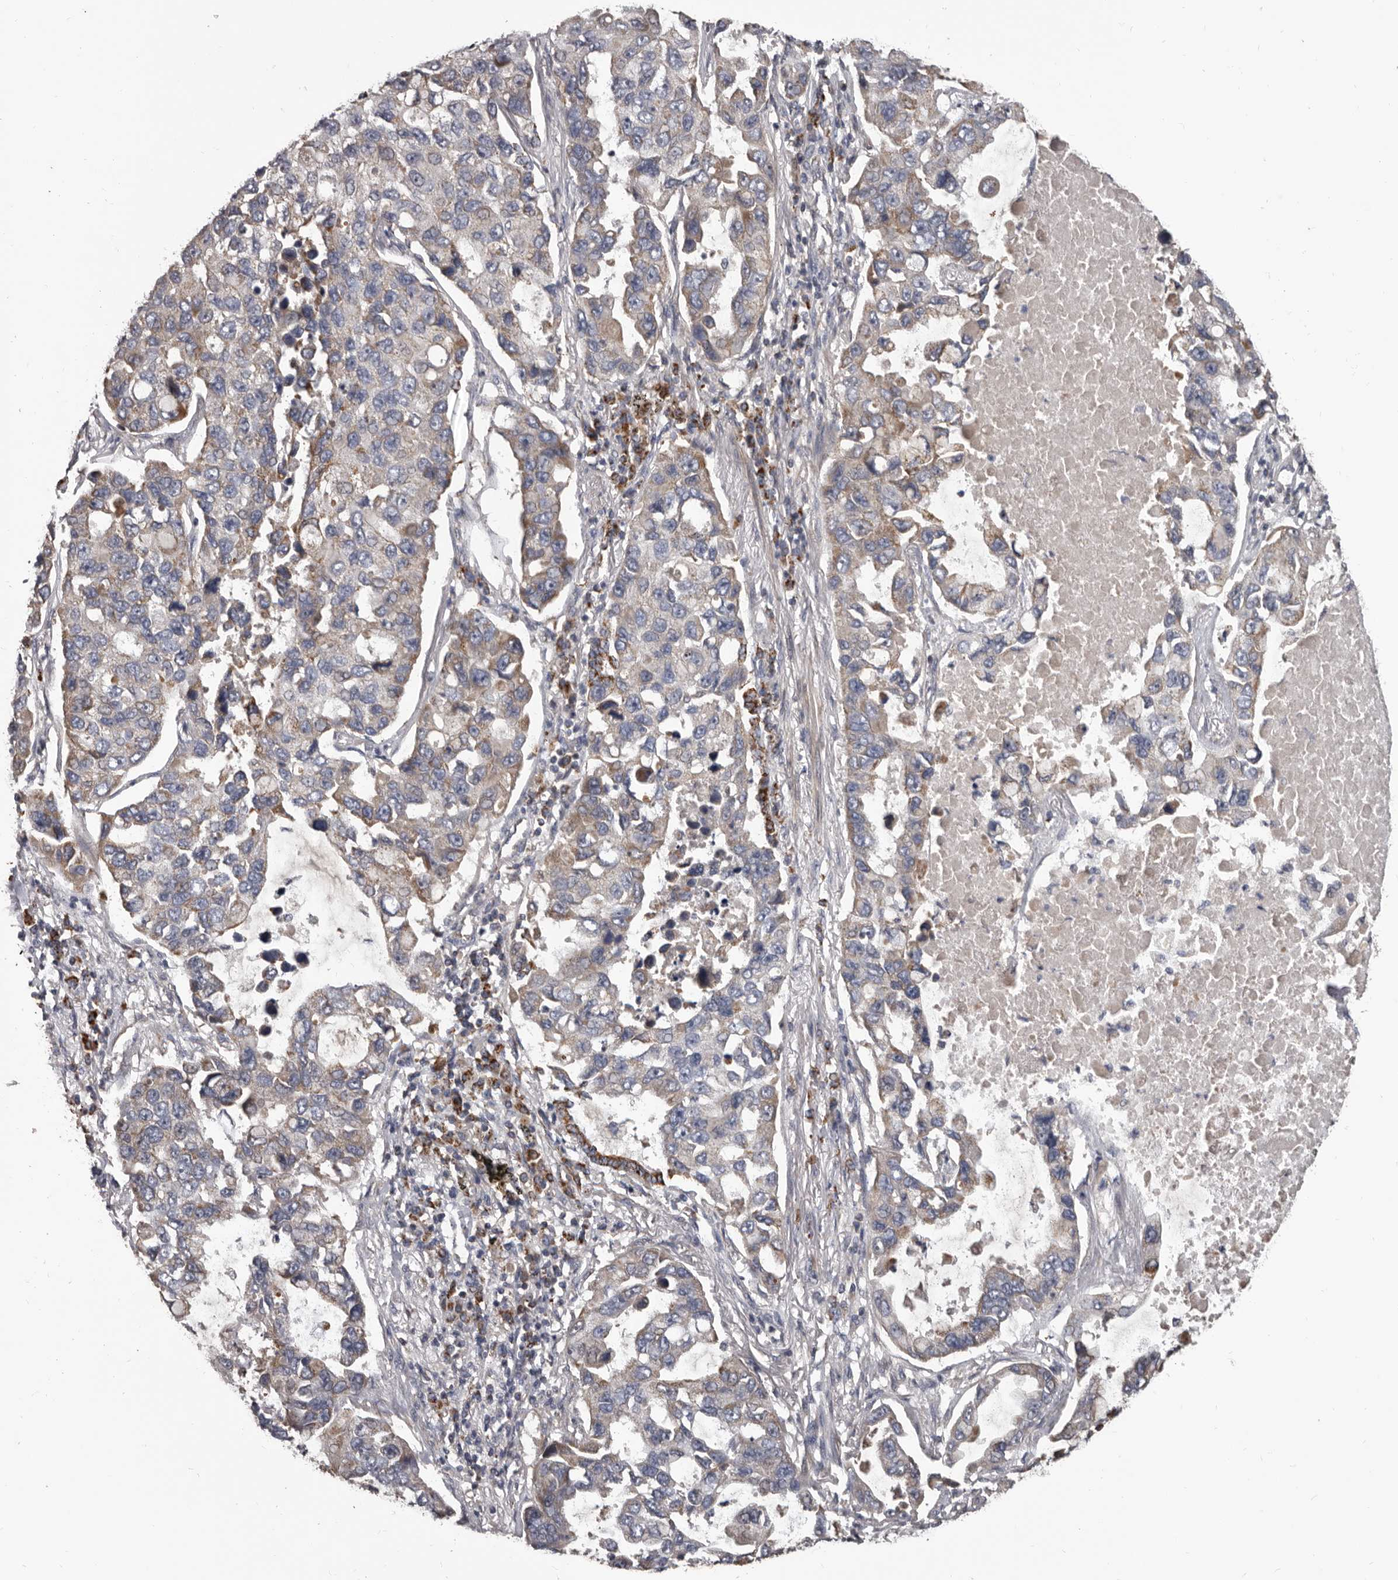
{"staining": {"intensity": "weak", "quantity": ">75%", "location": "cytoplasmic/membranous"}, "tissue": "lung cancer", "cell_type": "Tumor cells", "image_type": "cancer", "snomed": [{"axis": "morphology", "description": "Adenocarcinoma, NOS"}, {"axis": "topography", "description": "Lung"}], "caption": "The histopathology image demonstrates staining of lung adenocarcinoma, revealing weak cytoplasmic/membranous protein positivity (brown color) within tumor cells.", "gene": "ALDH5A1", "patient": {"sex": "male", "age": 64}}